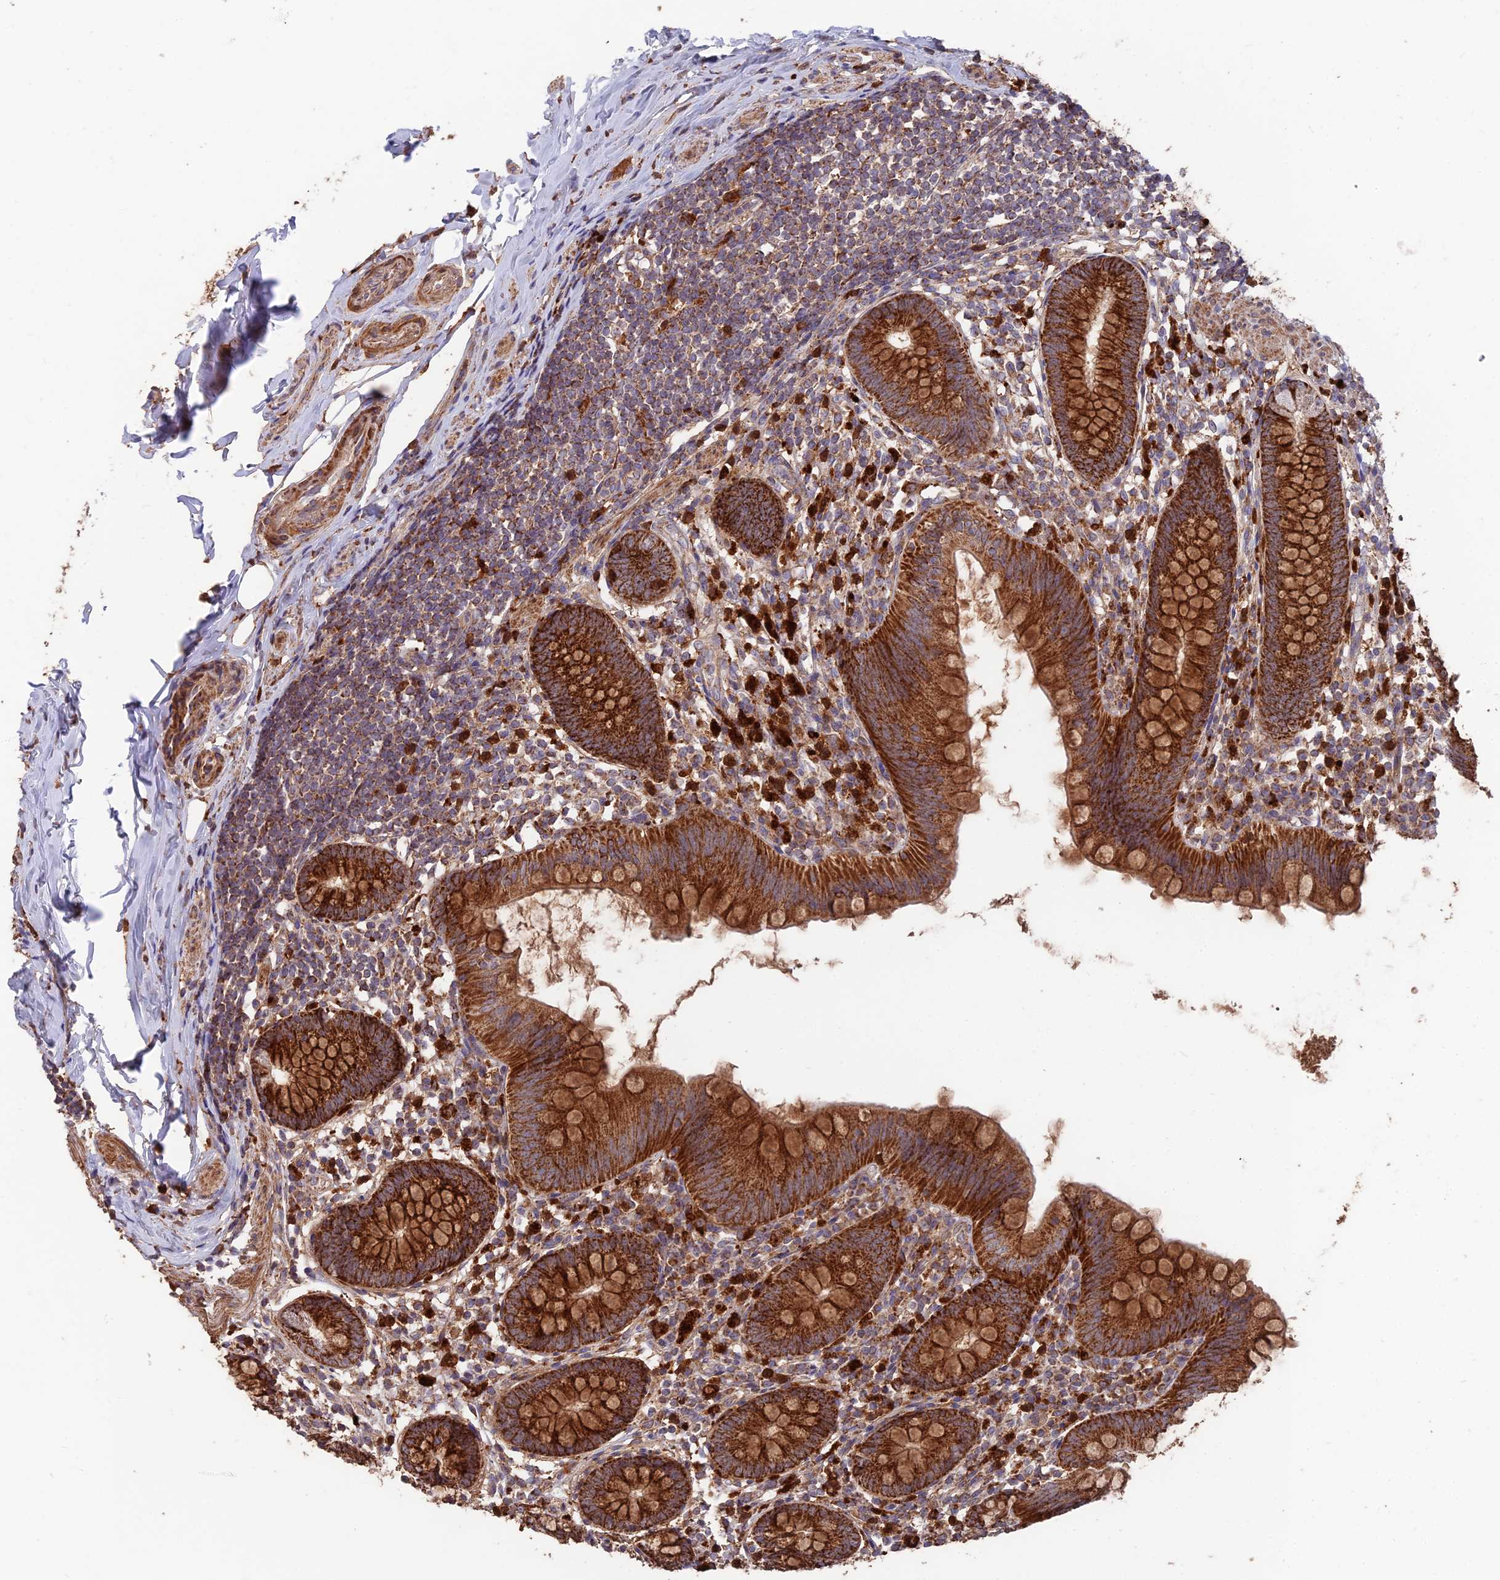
{"staining": {"intensity": "strong", "quantity": ">75%", "location": "cytoplasmic/membranous"}, "tissue": "appendix", "cell_type": "Glandular cells", "image_type": "normal", "snomed": [{"axis": "morphology", "description": "Normal tissue, NOS"}, {"axis": "topography", "description": "Appendix"}], "caption": "IHC staining of normal appendix, which displays high levels of strong cytoplasmic/membranous positivity in about >75% of glandular cells indicating strong cytoplasmic/membranous protein expression. The staining was performed using DAB (brown) for protein detection and nuclei were counterstained in hematoxylin (blue).", "gene": "IFT22", "patient": {"sex": "female", "age": 62}}